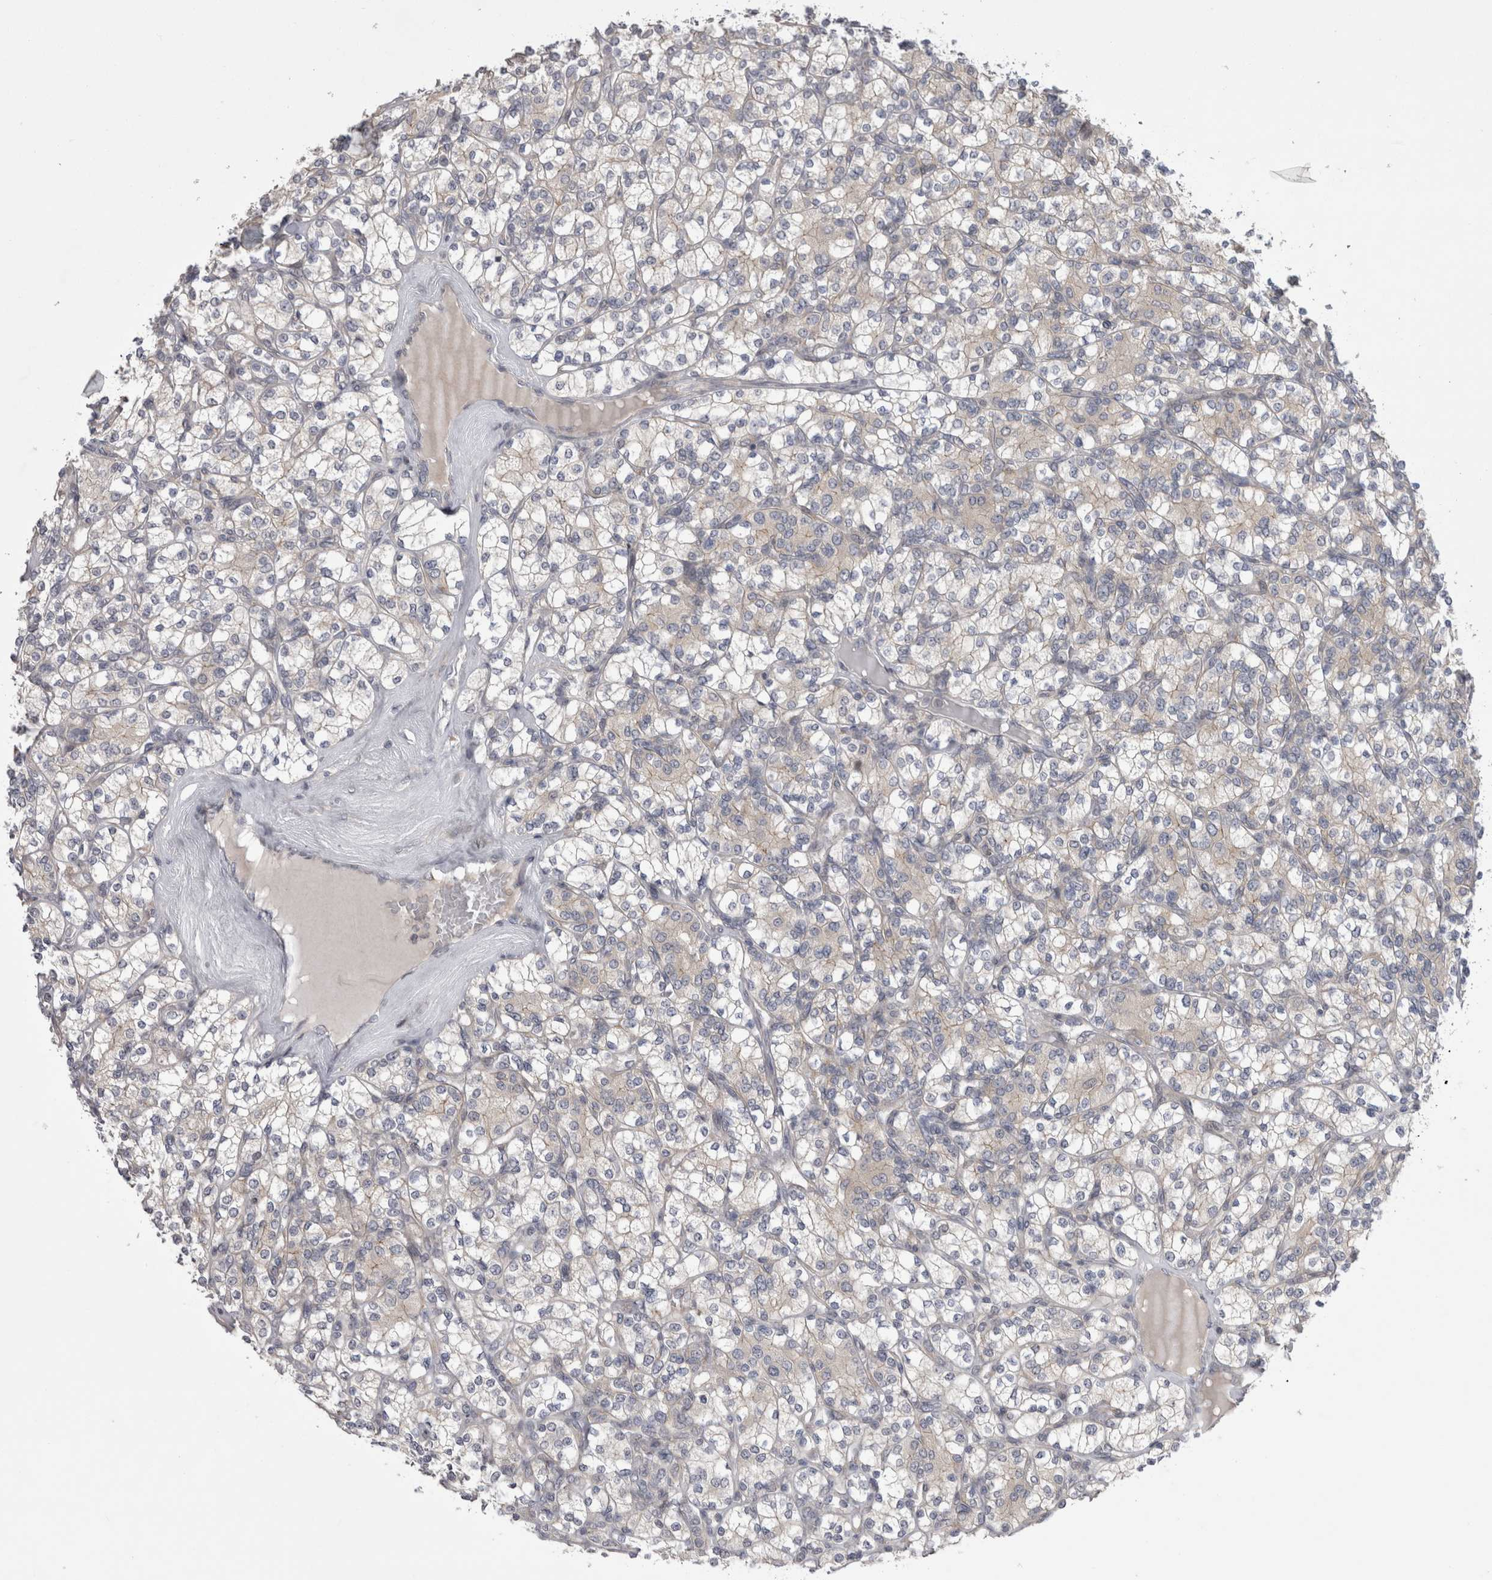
{"staining": {"intensity": "weak", "quantity": "25%-75%", "location": "cytoplasmic/membranous"}, "tissue": "renal cancer", "cell_type": "Tumor cells", "image_type": "cancer", "snomed": [{"axis": "morphology", "description": "Adenocarcinoma, NOS"}, {"axis": "topography", "description": "Kidney"}], "caption": "The photomicrograph exhibits immunohistochemical staining of renal cancer. There is weak cytoplasmic/membranous staining is identified in approximately 25%-75% of tumor cells. Using DAB (brown) and hematoxylin (blue) stains, captured at high magnification using brightfield microscopy.", "gene": "NENF", "patient": {"sex": "male", "age": 77}}